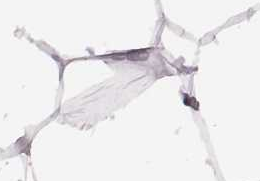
{"staining": {"intensity": "negative", "quantity": "none", "location": "none"}, "tissue": "breast", "cell_type": "Adipocytes", "image_type": "normal", "snomed": [{"axis": "morphology", "description": "Normal tissue, NOS"}, {"axis": "topography", "description": "Breast"}], "caption": "Breast stained for a protein using IHC exhibits no expression adipocytes.", "gene": "PBK", "patient": {"sex": "female", "age": 32}}